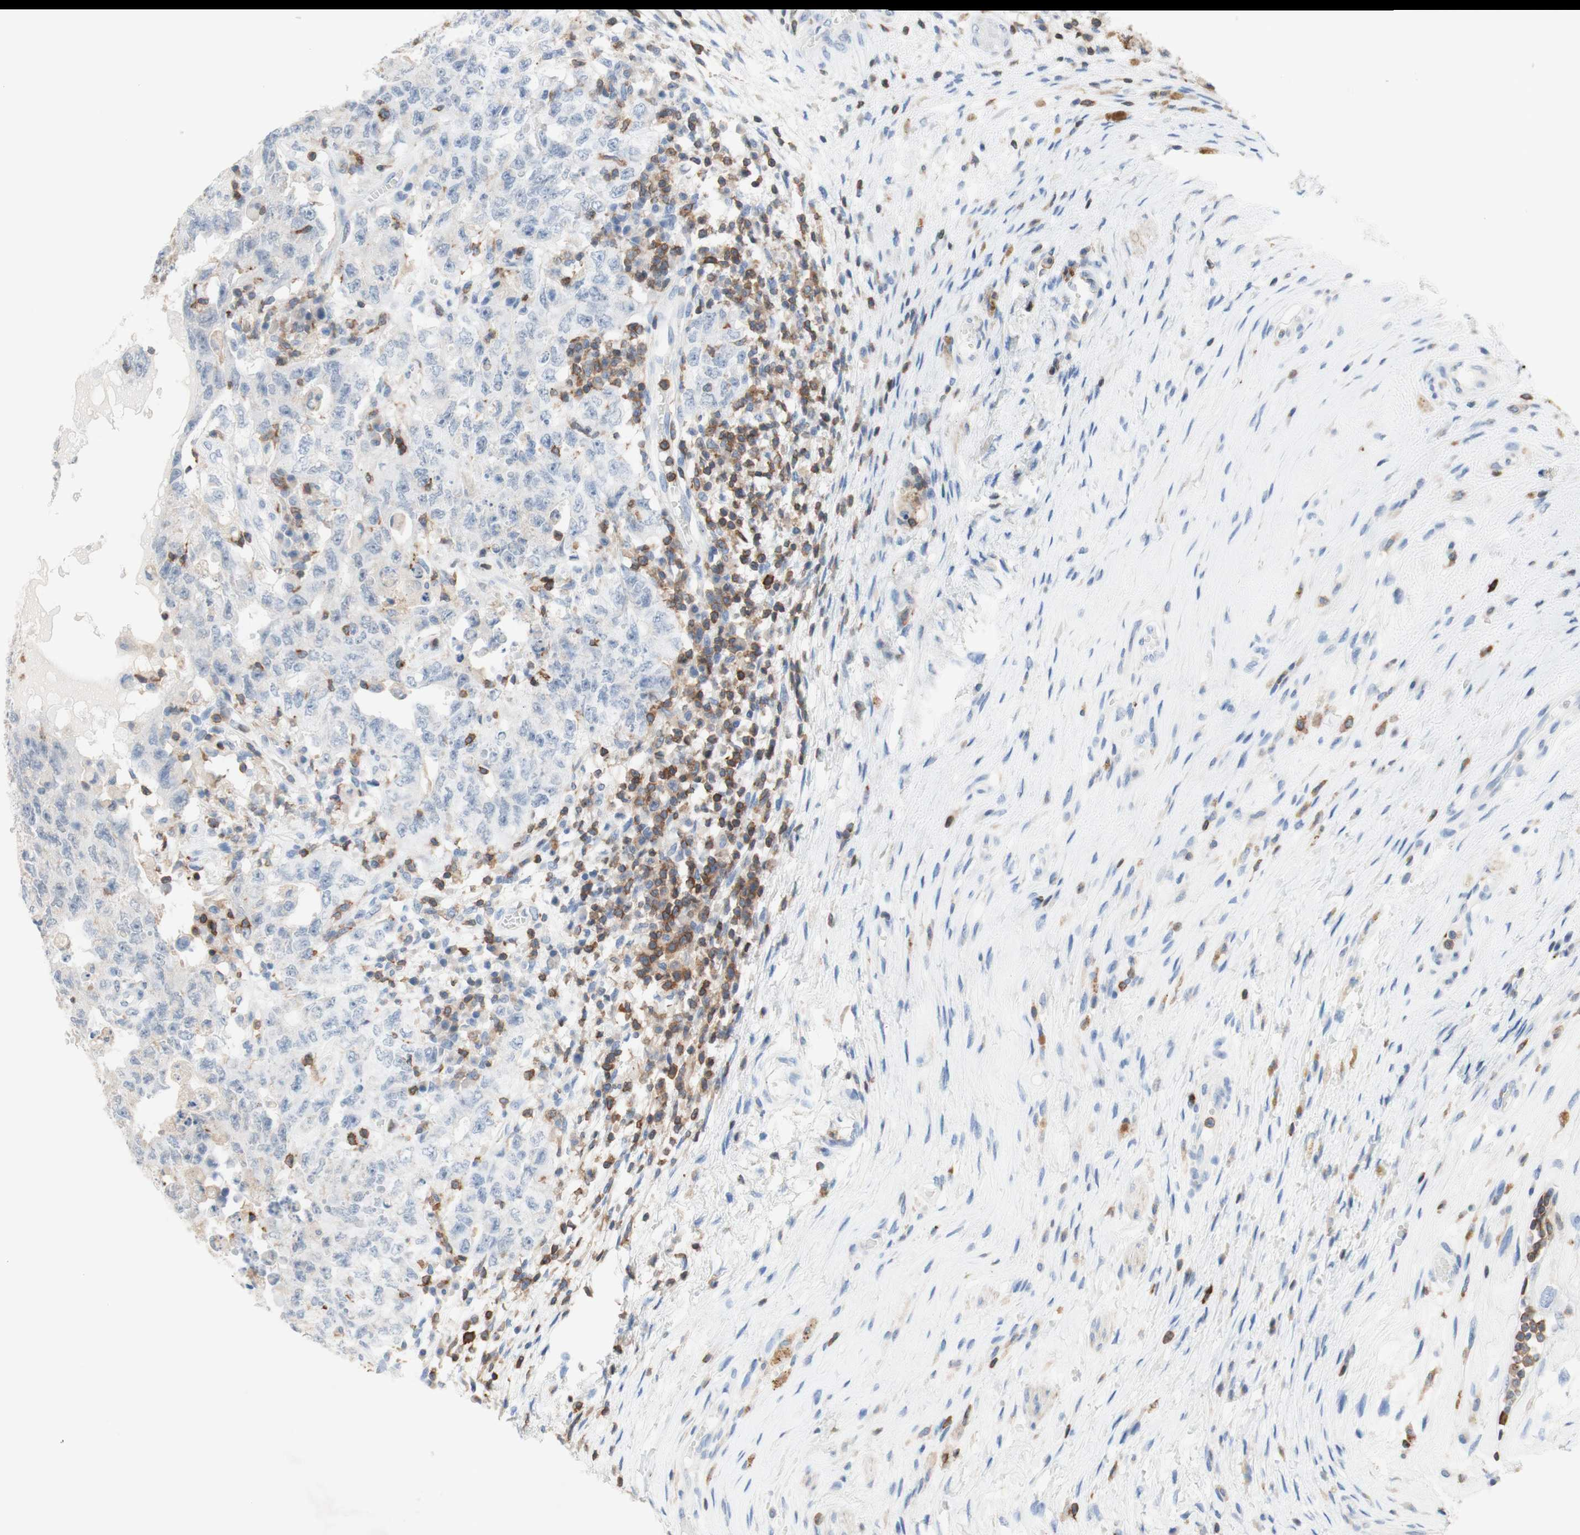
{"staining": {"intensity": "negative", "quantity": "none", "location": "none"}, "tissue": "testis cancer", "cell_type": "Tumor cells", "image_type": "cancer", "snomed": [{"axis": "morphology", "description": "Carcinoma, Embryonal, NOS"}, {"axis": "topography", "description": "Testis"}], "caption": "Human testis cancer (embryonal carcinoma) stained for a protein using immunohistochemistry shows no staining in tumor cells.", "gene": "SPINK6", "patient": {"sex": "male", "age": 26}}